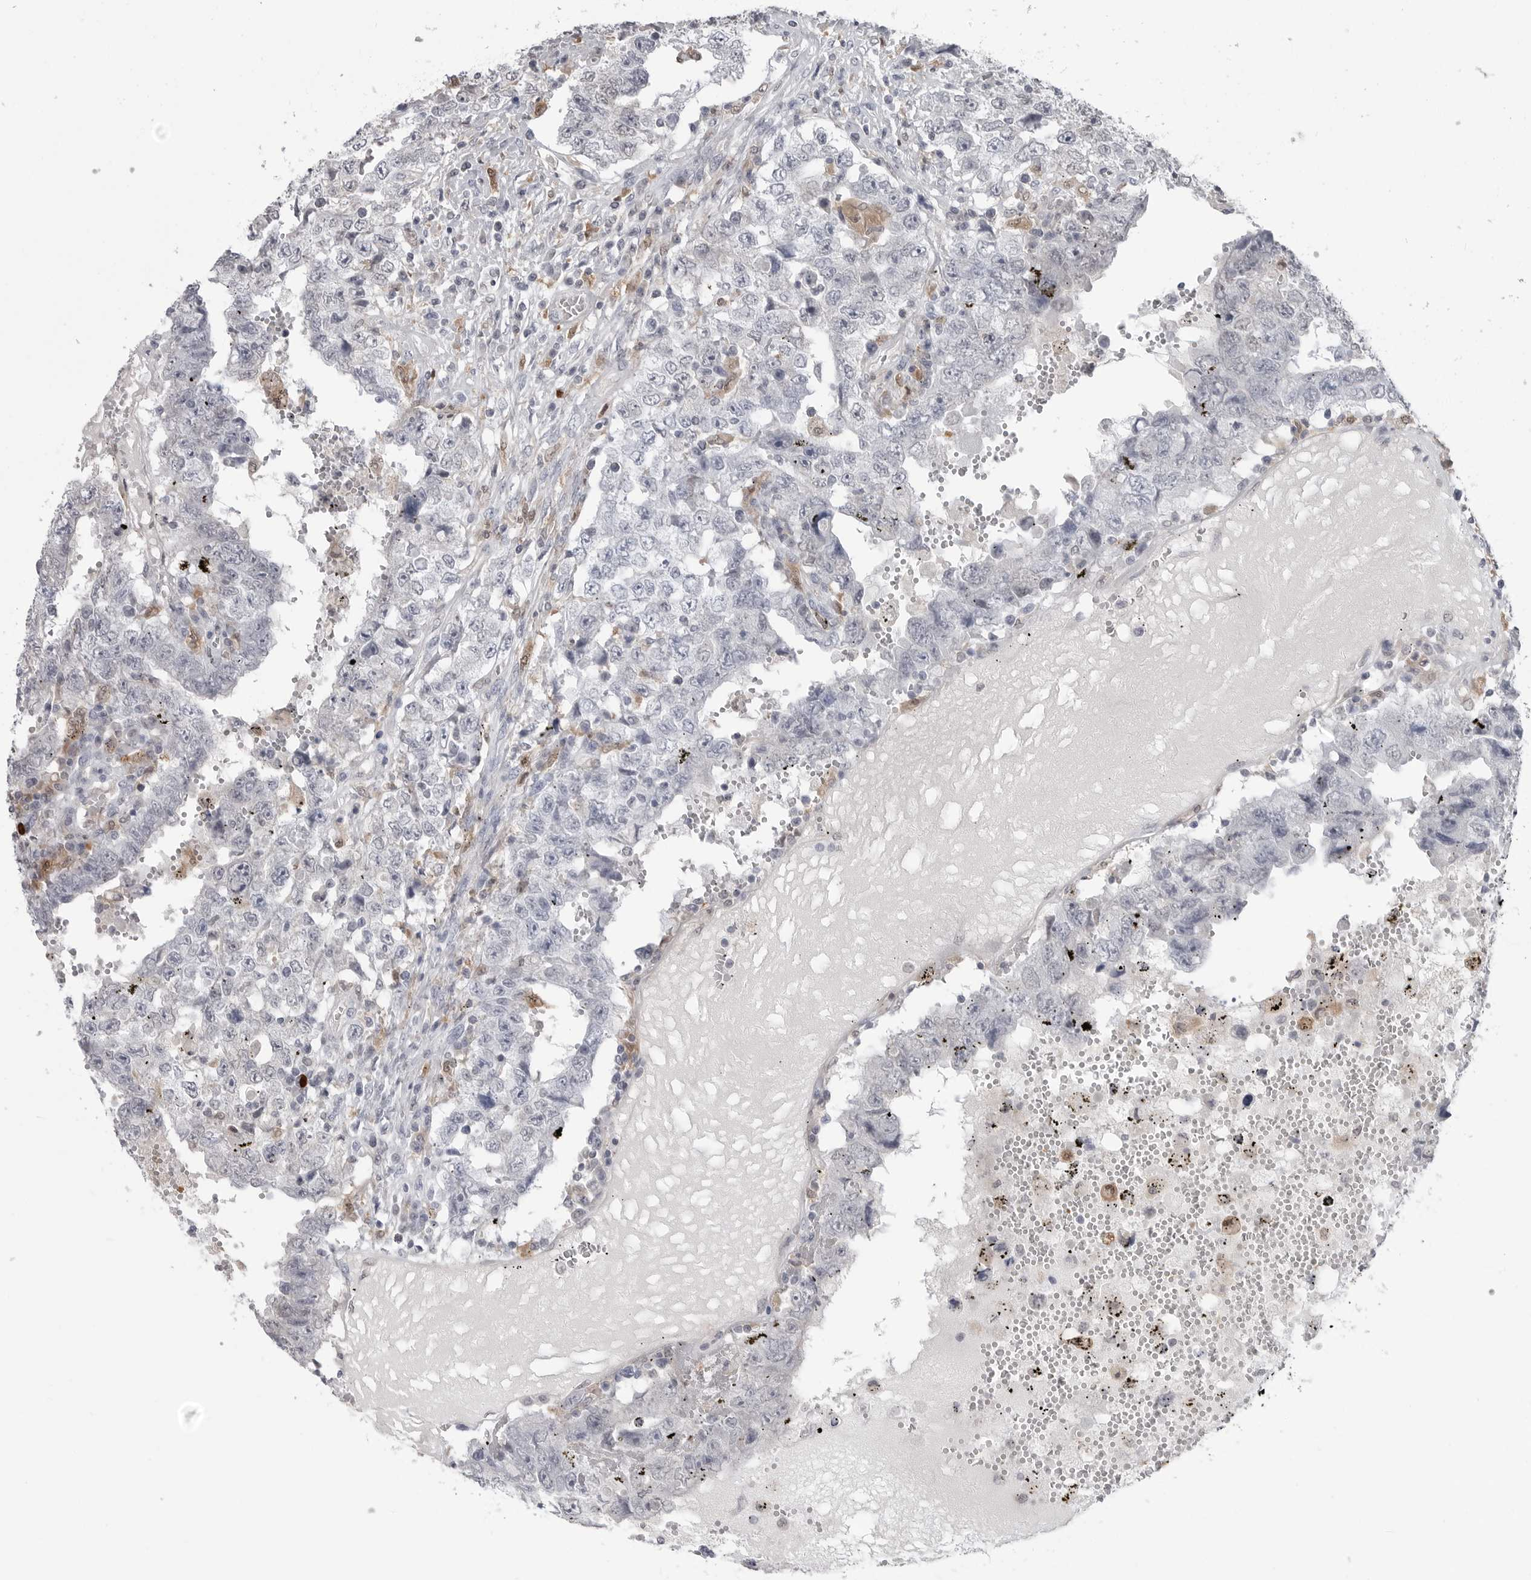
{"staining": {"intensity": "negative", "quantity": "none", "location": "none"}, "tissue": "testis cancer", "cell_type": "Tumor cells", "image_type": "cancer", "snomed": [{"axis": "morphology", "description": "Carcinoma, Embryonal, NOS"}, {"axis": "topography", "description": "Testis"}], "caption": "High magnification brightfield microscopy of testis cancer (embryonal carcinoma) stained with DAB (3,3'-diaminobenzidine) (brown) and counterstained with hematoxylin (blue): tumor cells show no significant expression.", "gene": "PNPO", "patient": {"sex": "male", "age": 26}}